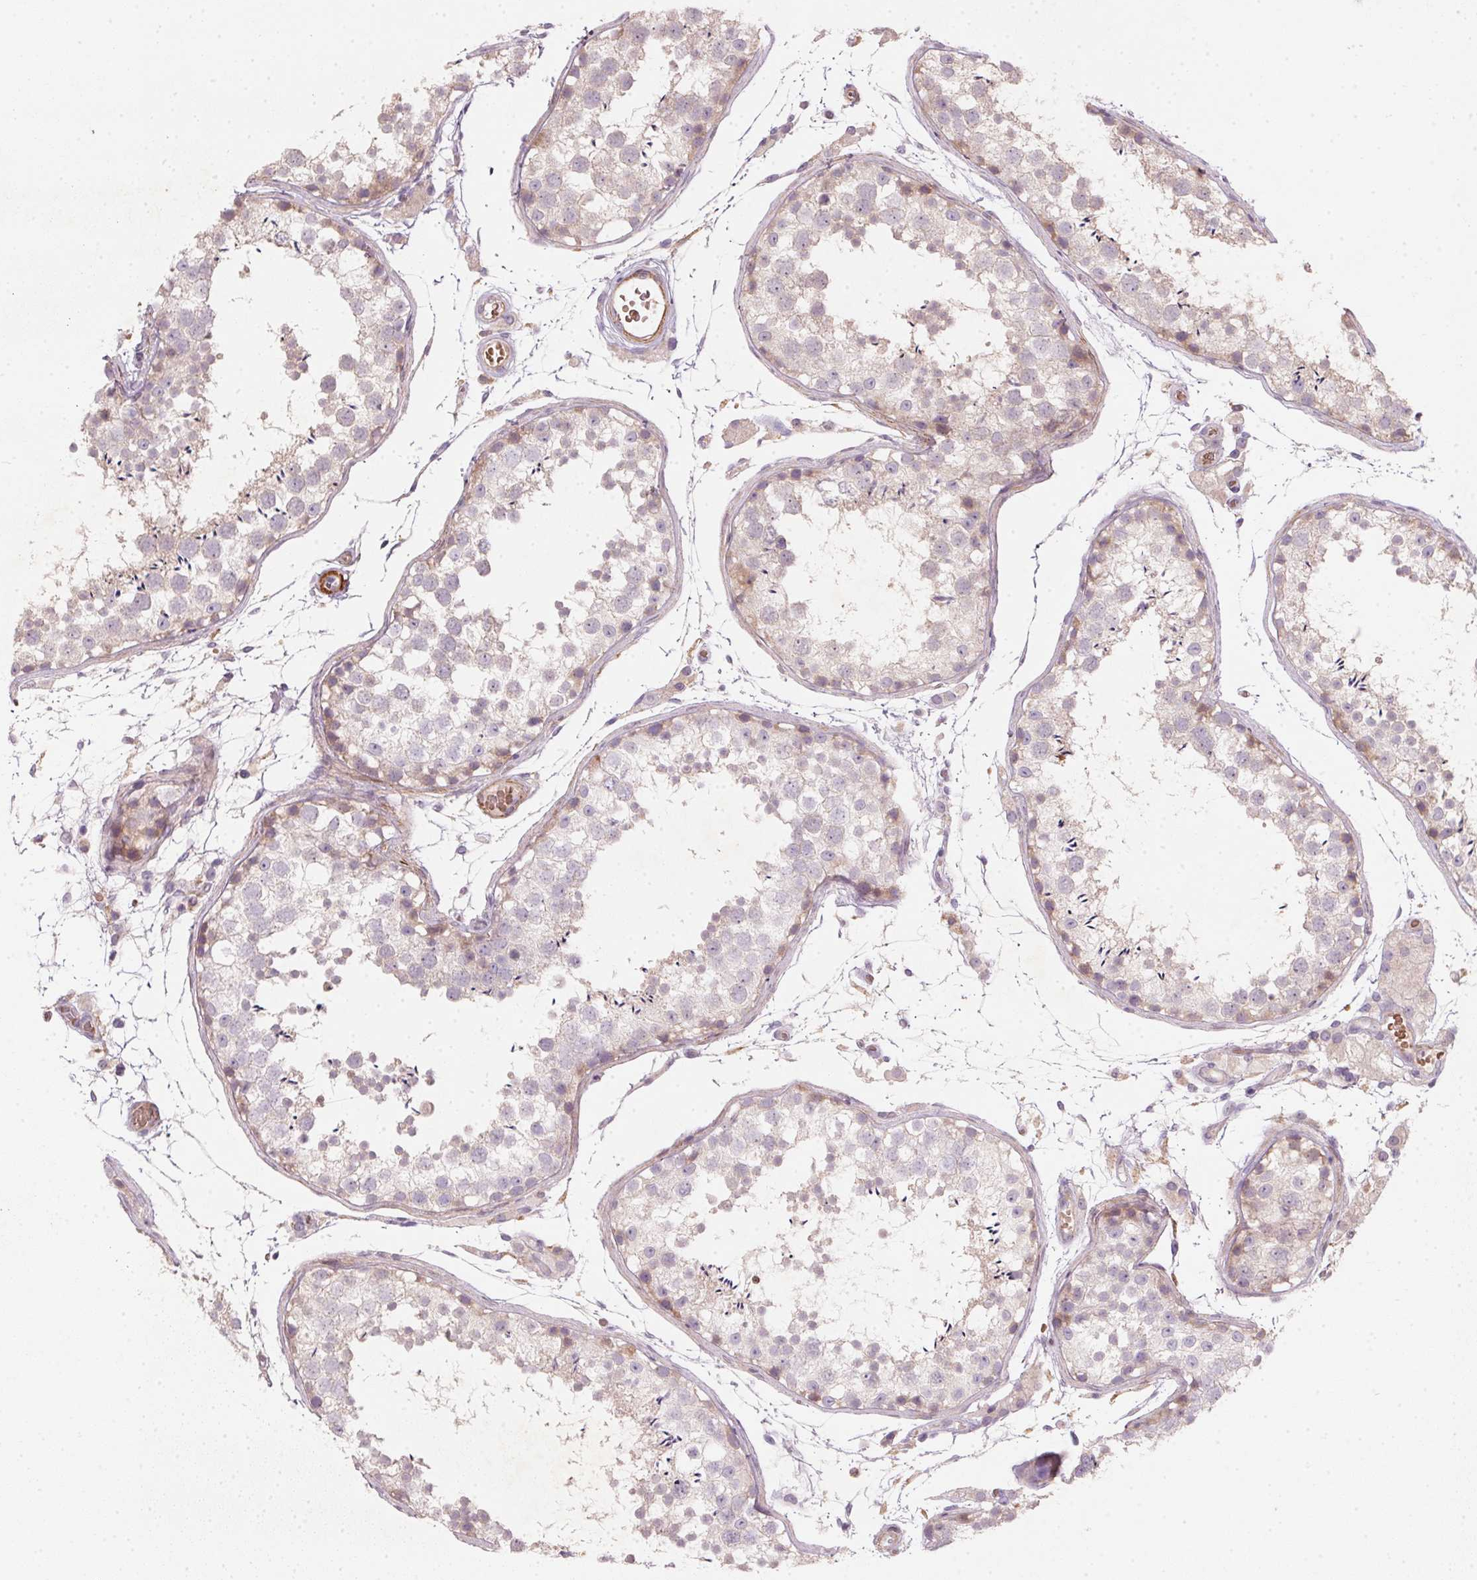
{"staining": {"intensity": "weak", "quantity": "<25%", "location": "cytoplasmic/membranous"}, "tissue": "testis", "cell_type": "Cells in seminiferous ducts", "image_type": "normal", "snomed": [{"axis": "morphology", "description": "Normal tissue, NOS"}, {"axis": "topography", "description": "Testis"}], "caption": "DAB immunohistochemical staining of unremarkable testis reveals no significant expression in cells in seminiferous ducts.", "gene": "KCNK15", "patient": {"sex": "male", "age": 29}}